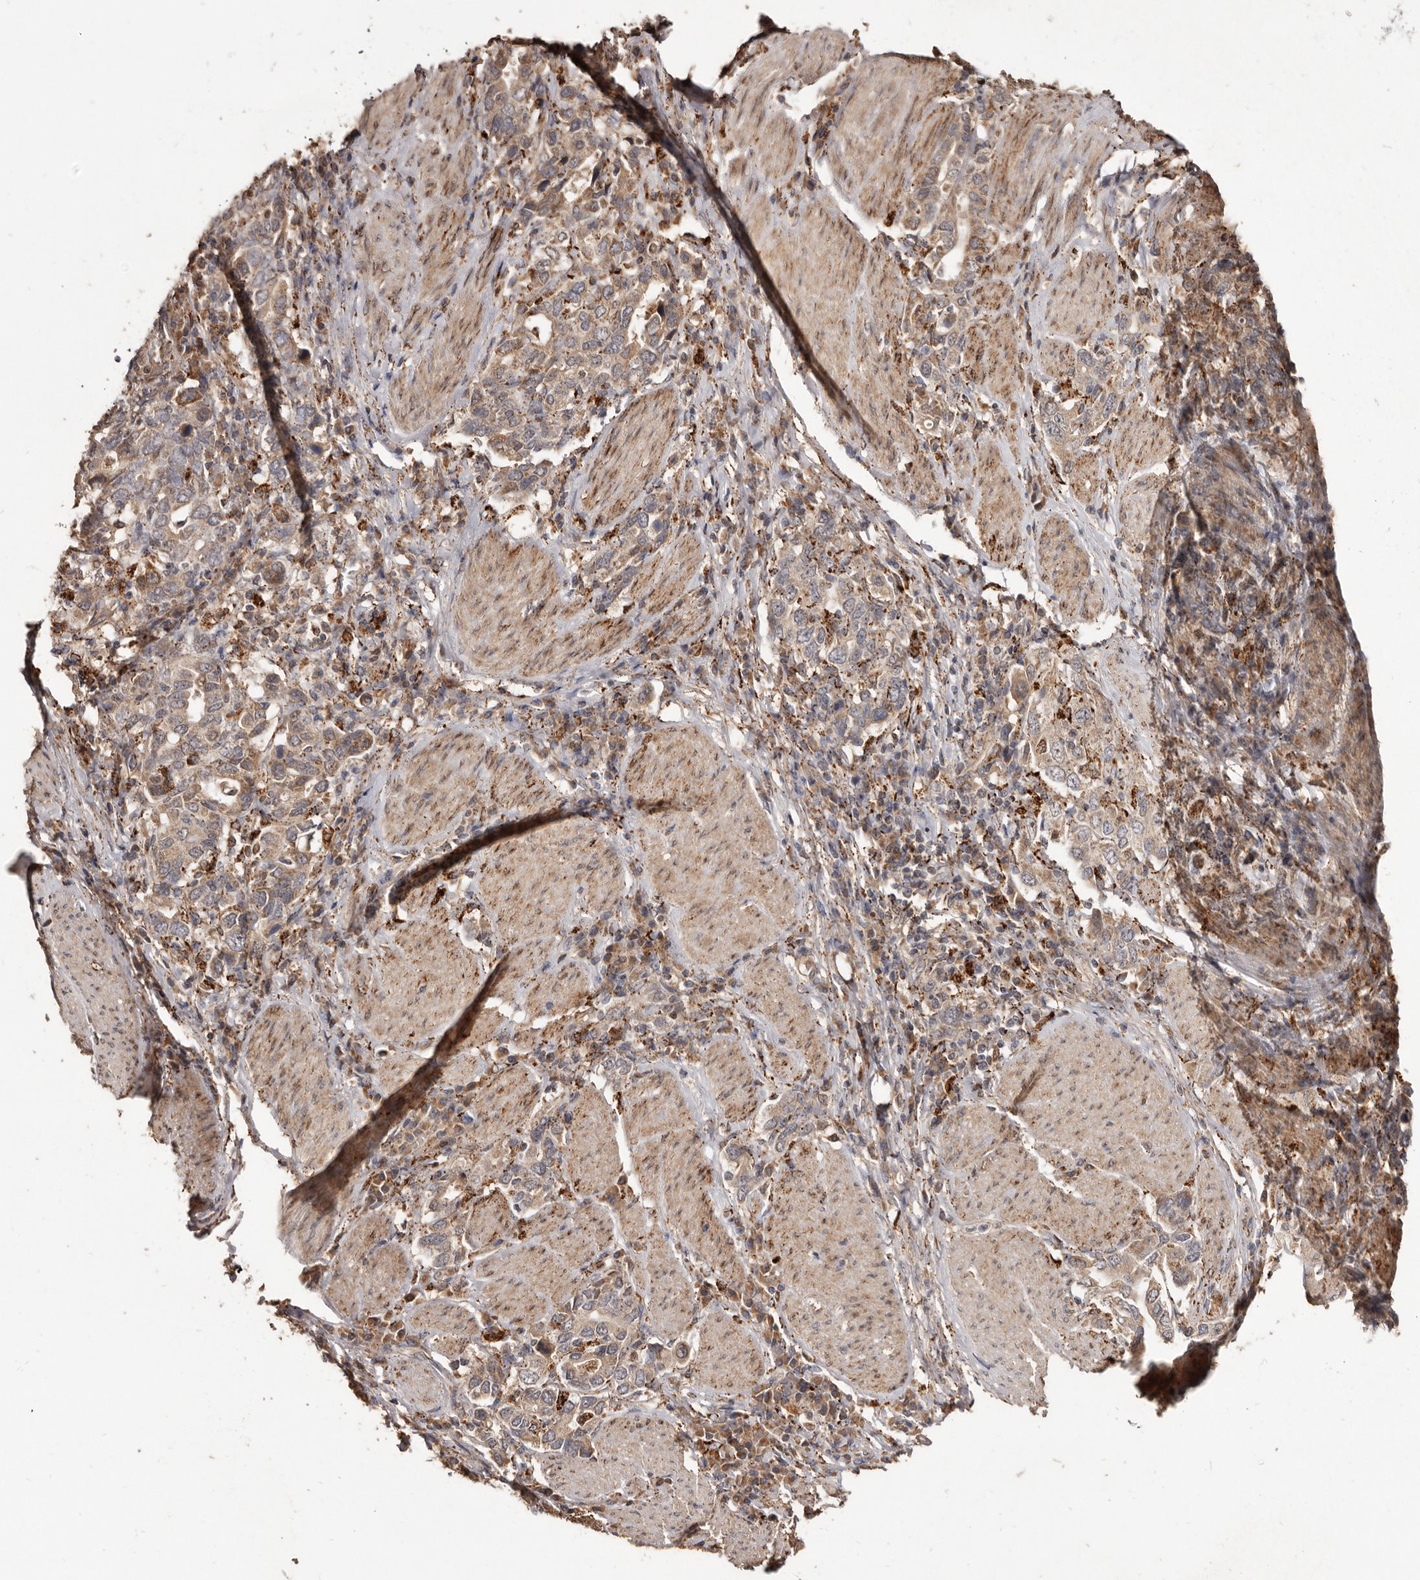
{"staining": {"intensity": "weak", "quantity": ">75%", "location": "cytoplasmic/membranous"}, "tissue": "stomach cancer", "cell_type": "Tumor cells", "image_type": "cancer", "snomed": [{"axis": "morphology", "description": "Adenocarcinoma, NOS"}, {"axis": "topography", "description": "Stomach, upper"}], "caption": "Immunohistochemistry (DAB) staining of human stomach cancer (adenocarcinoma) shows weak cytoplasmic/membranous protein staining in approximately >75% of tumor cells.", "gene": "AKAP7", "patient": {"sex": "male", "age": 62}}